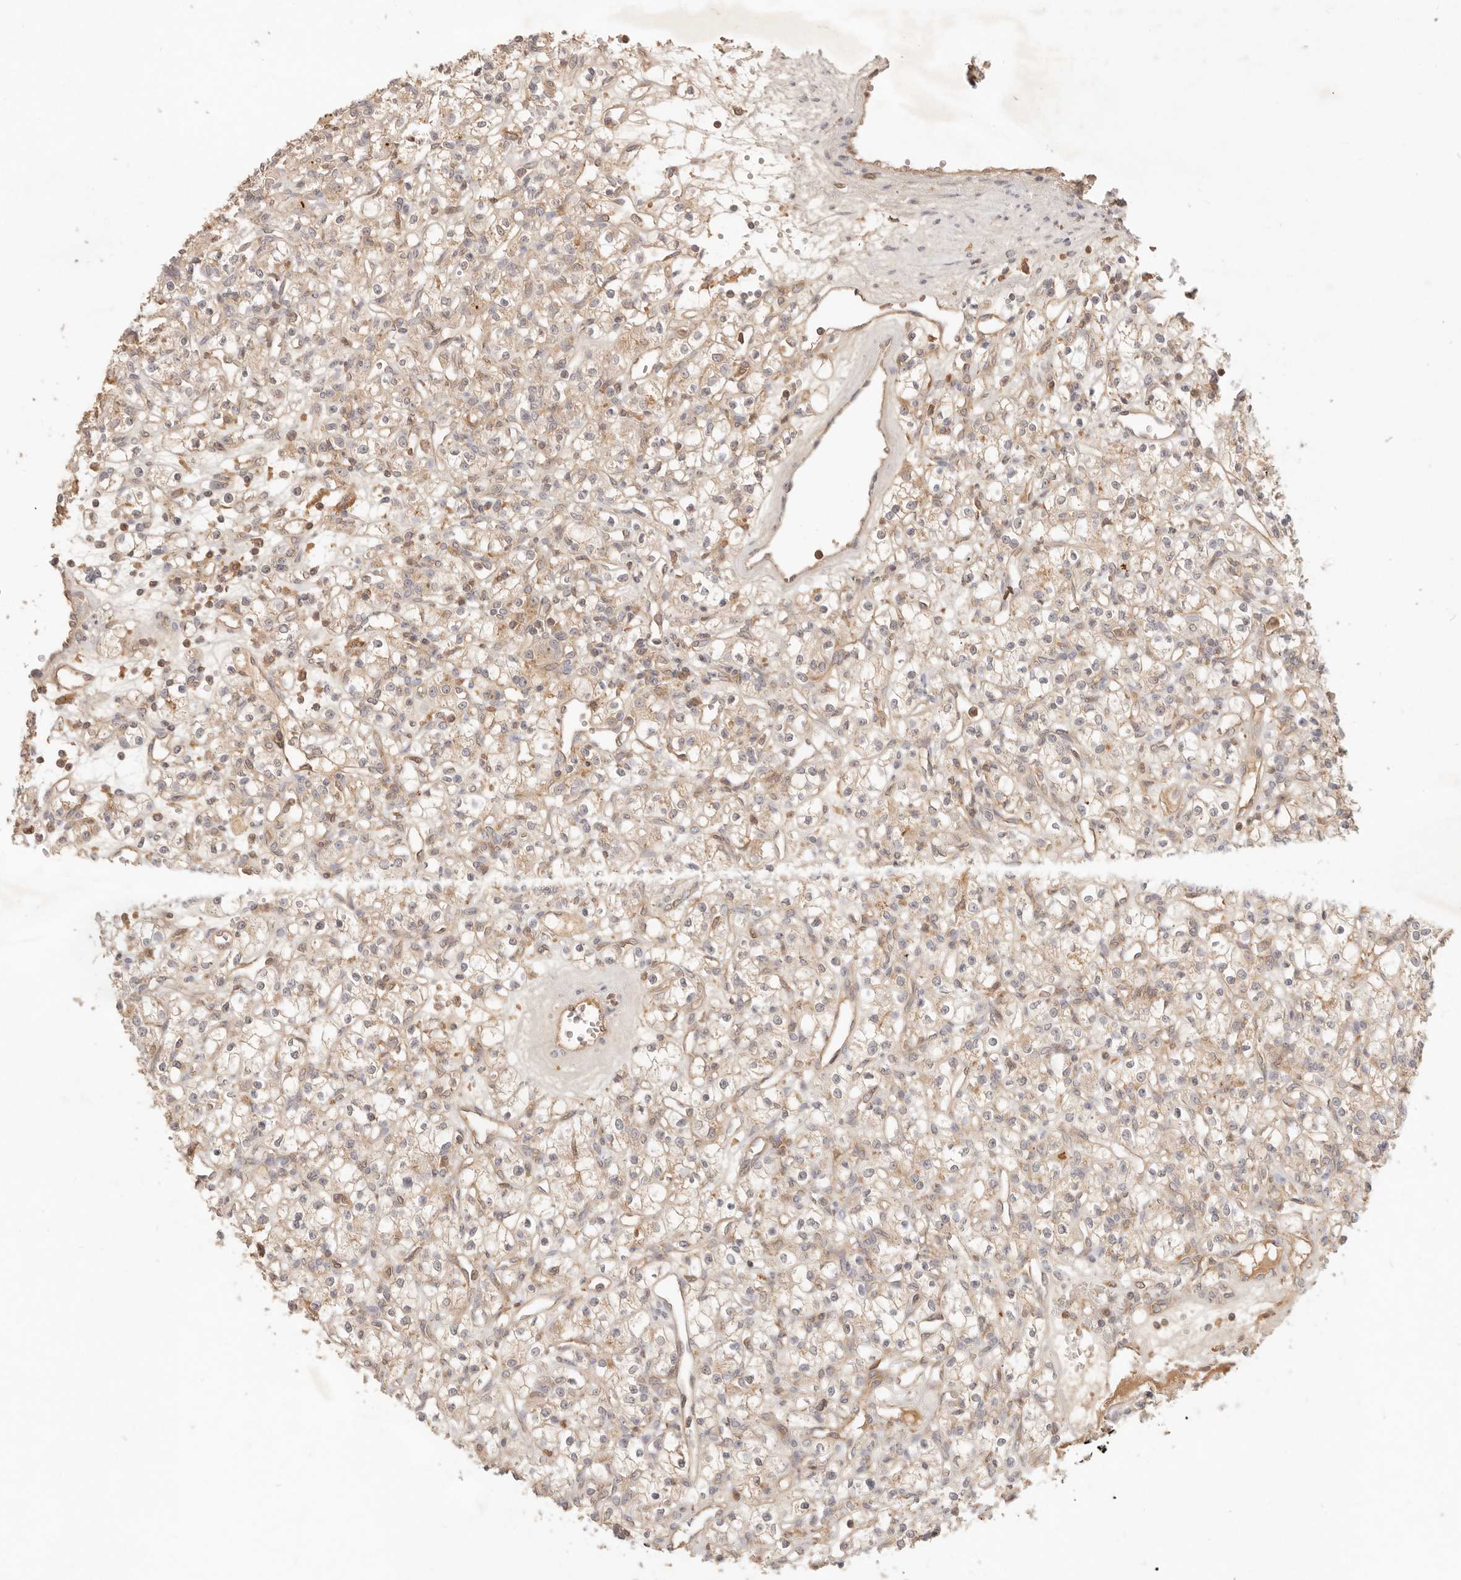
{"staining": {"intensity": "weak", "quantity": ">75%", "location": "cytoplasmic/membranous"}, "tissue": "renal cancer", "cell_type": "Tumor cells", "image_type": "cancer", "snomed": [{"axis": "morphology", "description": "Adenocarcinoma, NOS"}, {"axis": "topography", "description": "Kidney"}], "caption": "Tumor cells show low levels of weak cytoplasmic/membranous staining in approximately >75% of cells in human renal cancer.", "gene": "NECAP2", "patient": {"sex": "female", "age": 59}}